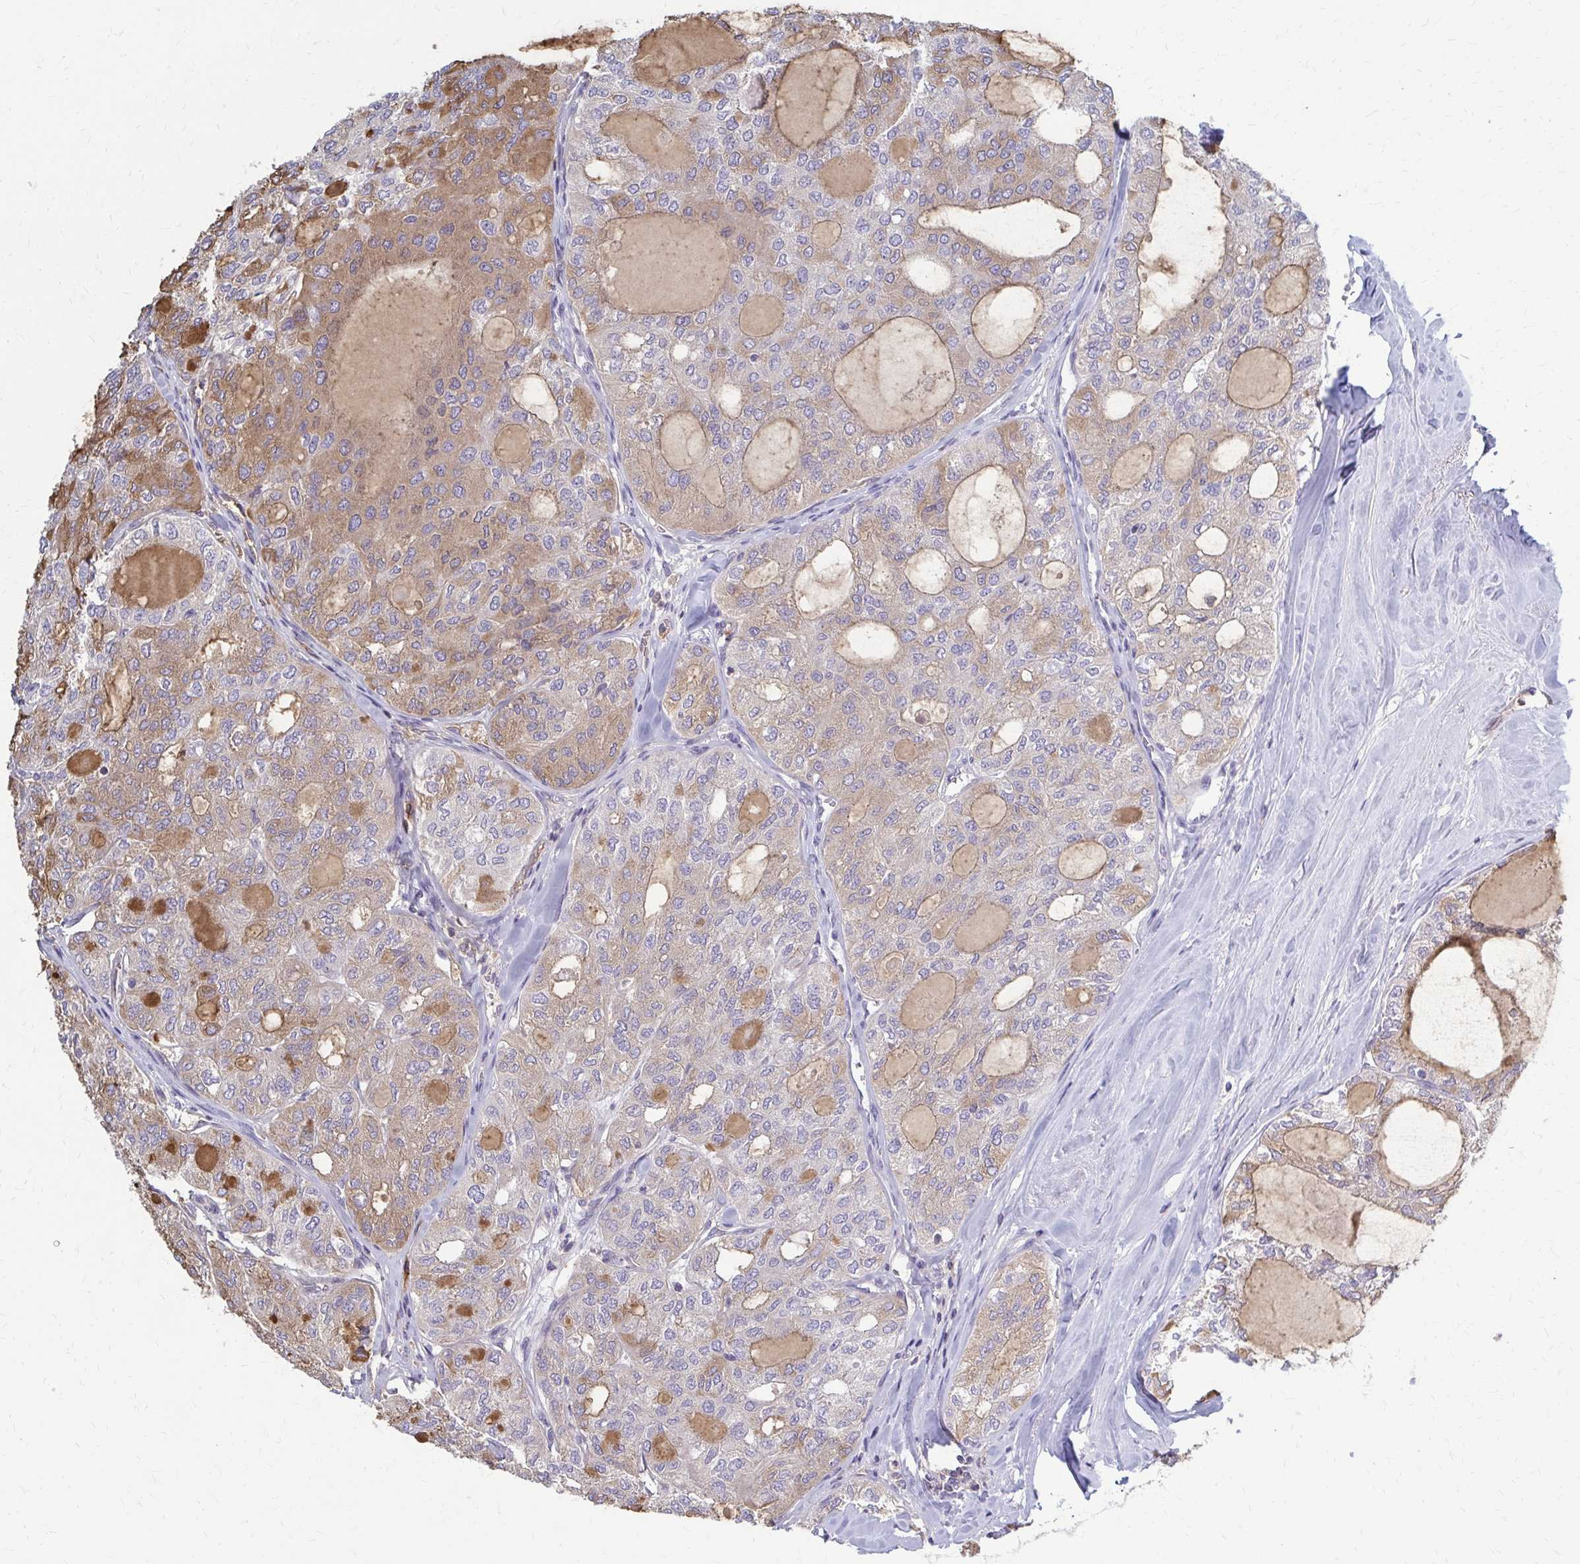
{"staining": {"intensity": "weak", "quantity": "25%-75%", "location": "cytoplasmic/membranous"}, "tissue": "thyroid cancer", "cell_type": "Tumor cells", "image_type": "cancer", "snomed": [{"axis": "morphology", "description": "Follicular adenoma carcinoma, NOS"}, {"axis": "topography", "description": "Thyroid gland"}], "caption": "Human follicular adenoma carcinoma (thyroid) stained for a protein (brown) demonstrates weak cytoplasmic/membranous positive expression in approximately 25%-75% of tumor cells.", "gene": "MCRIP2", "patient": {"sex": "male", "age": 75}}